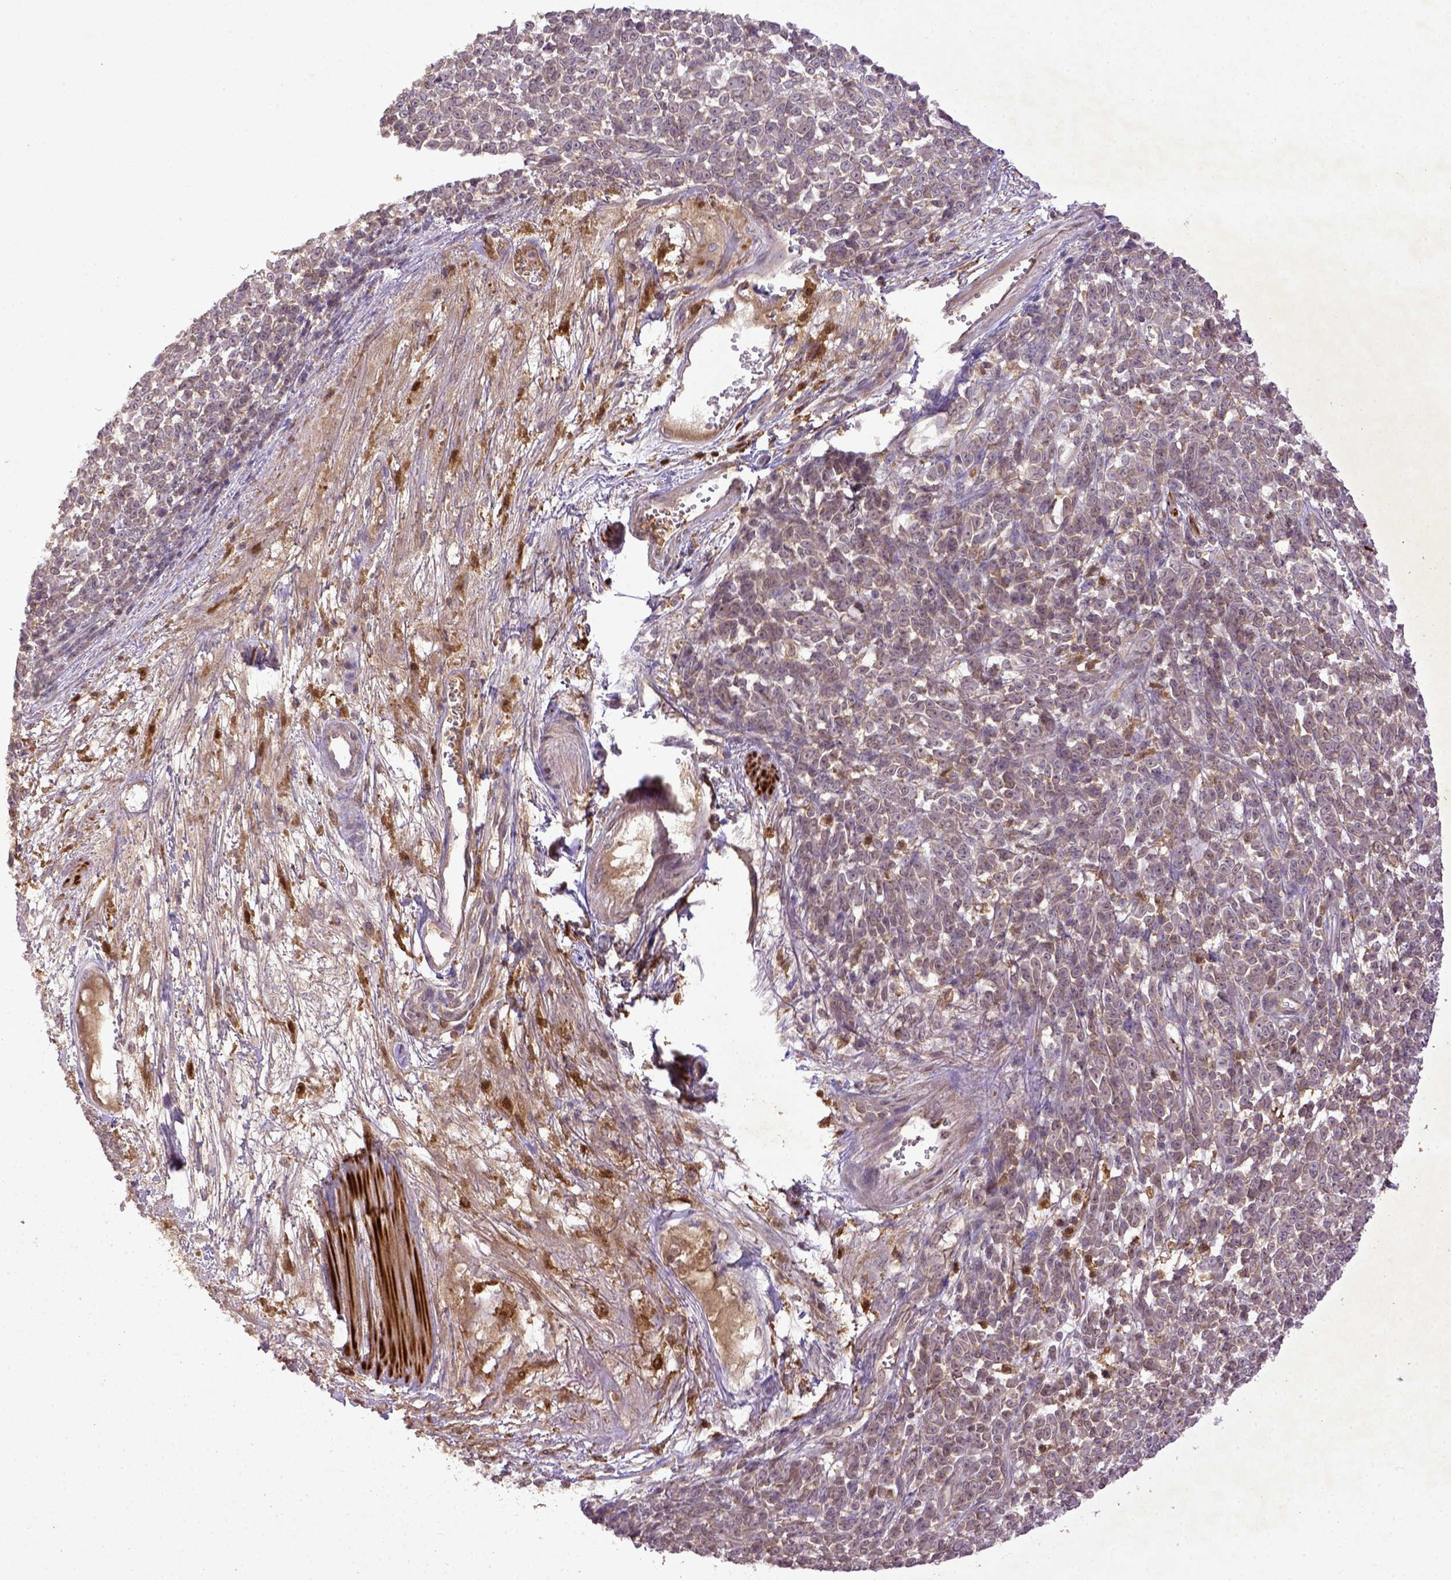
{"staining": {"intensity": "weak", "quantity": "25%-75%", "location": "cytoplasmic/membranous"}, "tissue": "melanoma", "cell_type": "Tumor cells", "image_type": "cancer", "snomed": [{"axis": "morphology", "description": "Malignant melanoma, NOS"}, {"axis": "topography", "description": "Skin"}], "caption": "Tumor cells demonstrate low levels of weak cytoplasmic/membranous expression in approximately 25%-75% of cells in human melanoma. (DAB (3,3'-diaminobenzidine) IHC with brightfield microscopy, high magnification).", "gene": "MT-CO1", "patient": {"sex": "female", "age": 95}}